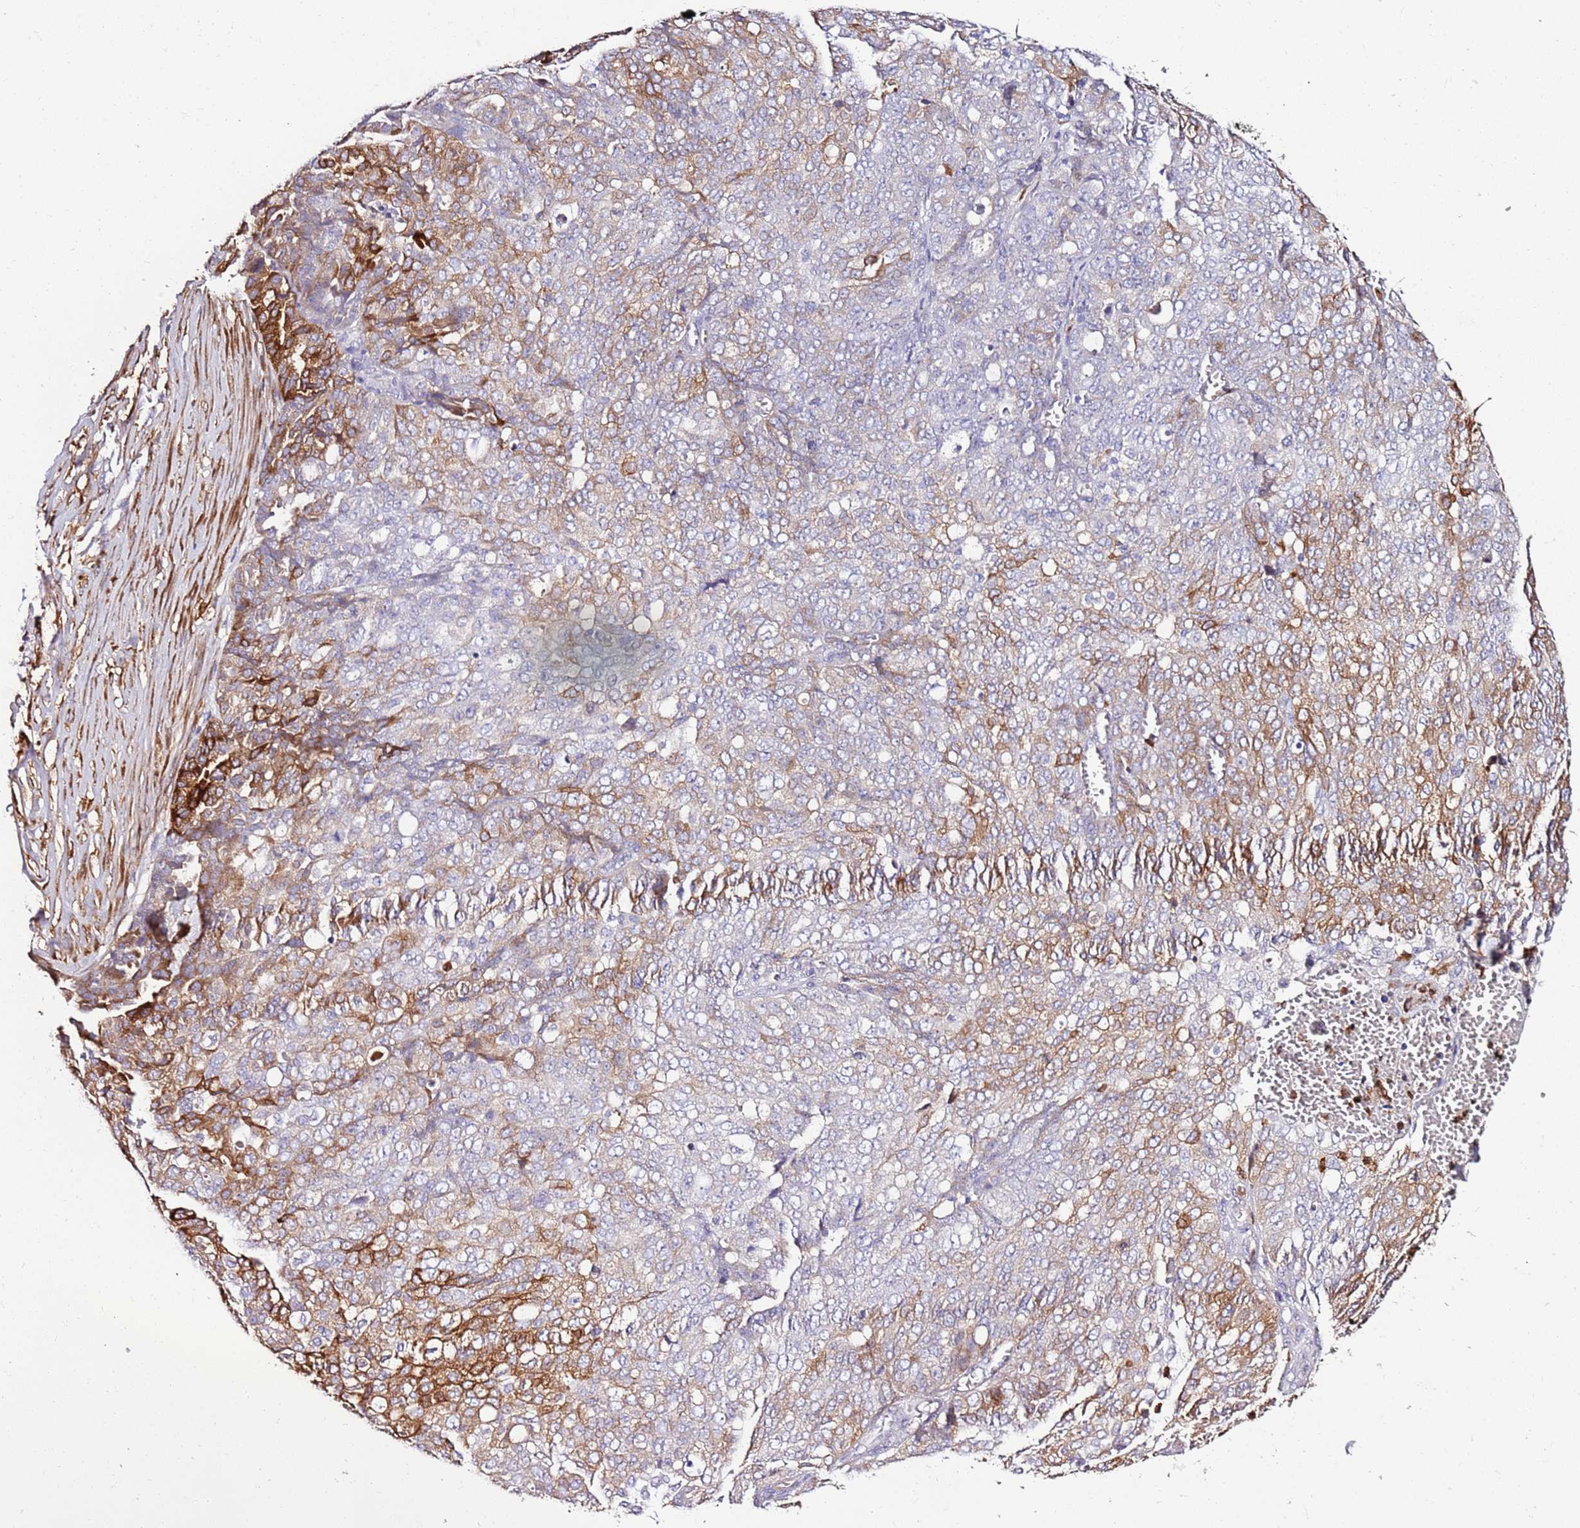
{"staining": {"intensity": "moderate", "quantity": "25%-75%", "location": "cytoplasmic/membranous"}, "tissue": "ovarian cancer", "cell_type": "Tumor cells", "image_type": "cancer", "snomed": [{"axis": "morphology", "description": "Cystadenocarcinoma, serous, NOS"}, {"axis": "topography", "description": "Soft tissue"}, {"axis": "topography", "description": "Ovary"}], "caption": "Serous cystadenocarcinoma (ovarian) stained with a protein marker displays moderate staining in tumor cells.", "gene": "FAM174C", "patient": {"sex": "female", "age": 57}}